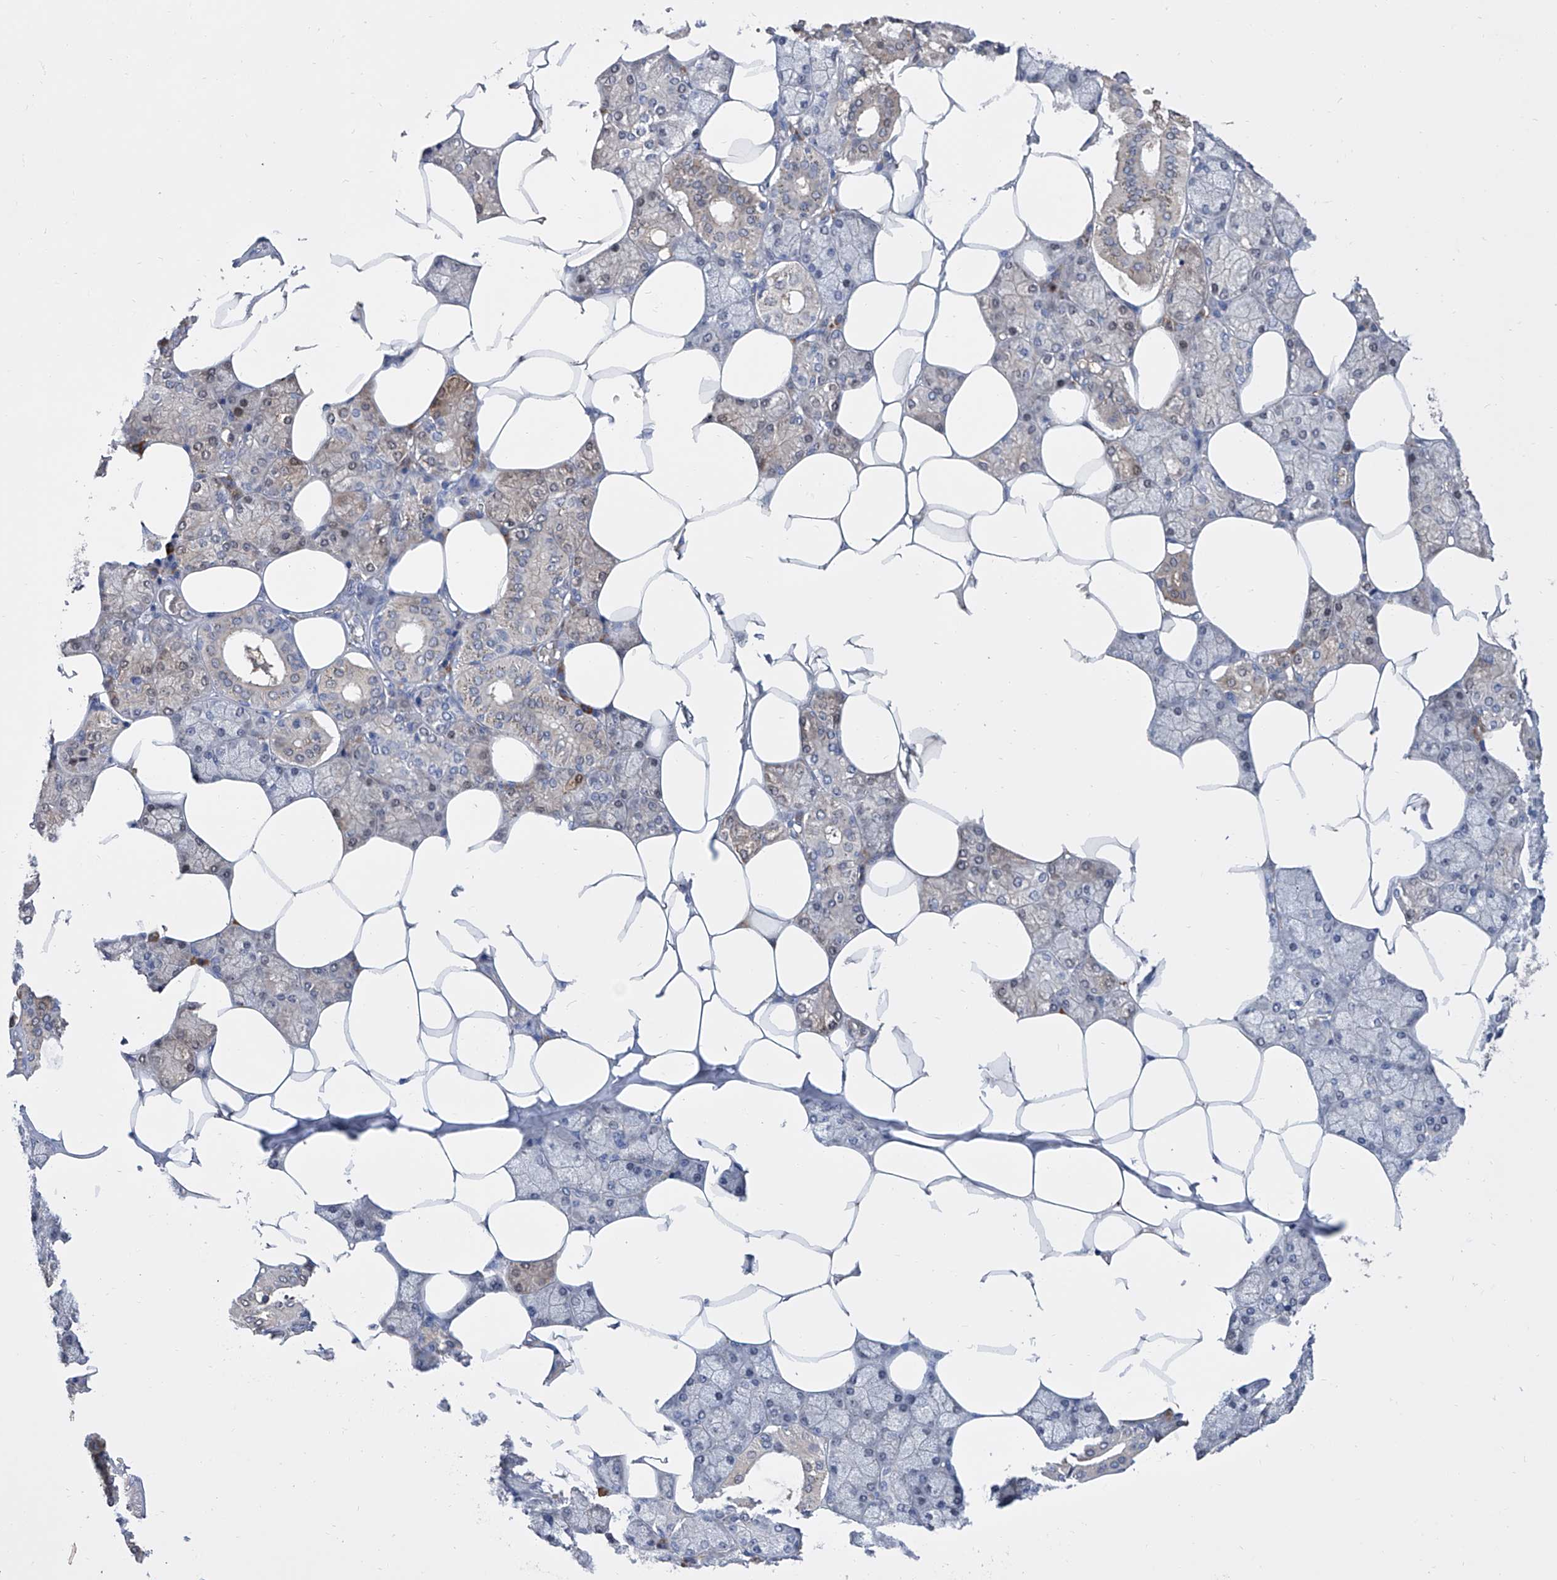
{"staining": {"intensity": "negative", "quantity": "none", "location": "none"}, "tissue": "salivary gland", "cell_type": "Glandular cells", "image_type": "normal", "snomed": [{"axis": "morphology", "description": "Normal tissue, NOS"}, {"axis": "topography", "description": "Salivary gland"}], "caption": "Protein analysis of normal salivary gland exhibits no significant staining in glandular cells.", "gene": "GPT", "patient": {"sex": "male", "age": 62}}